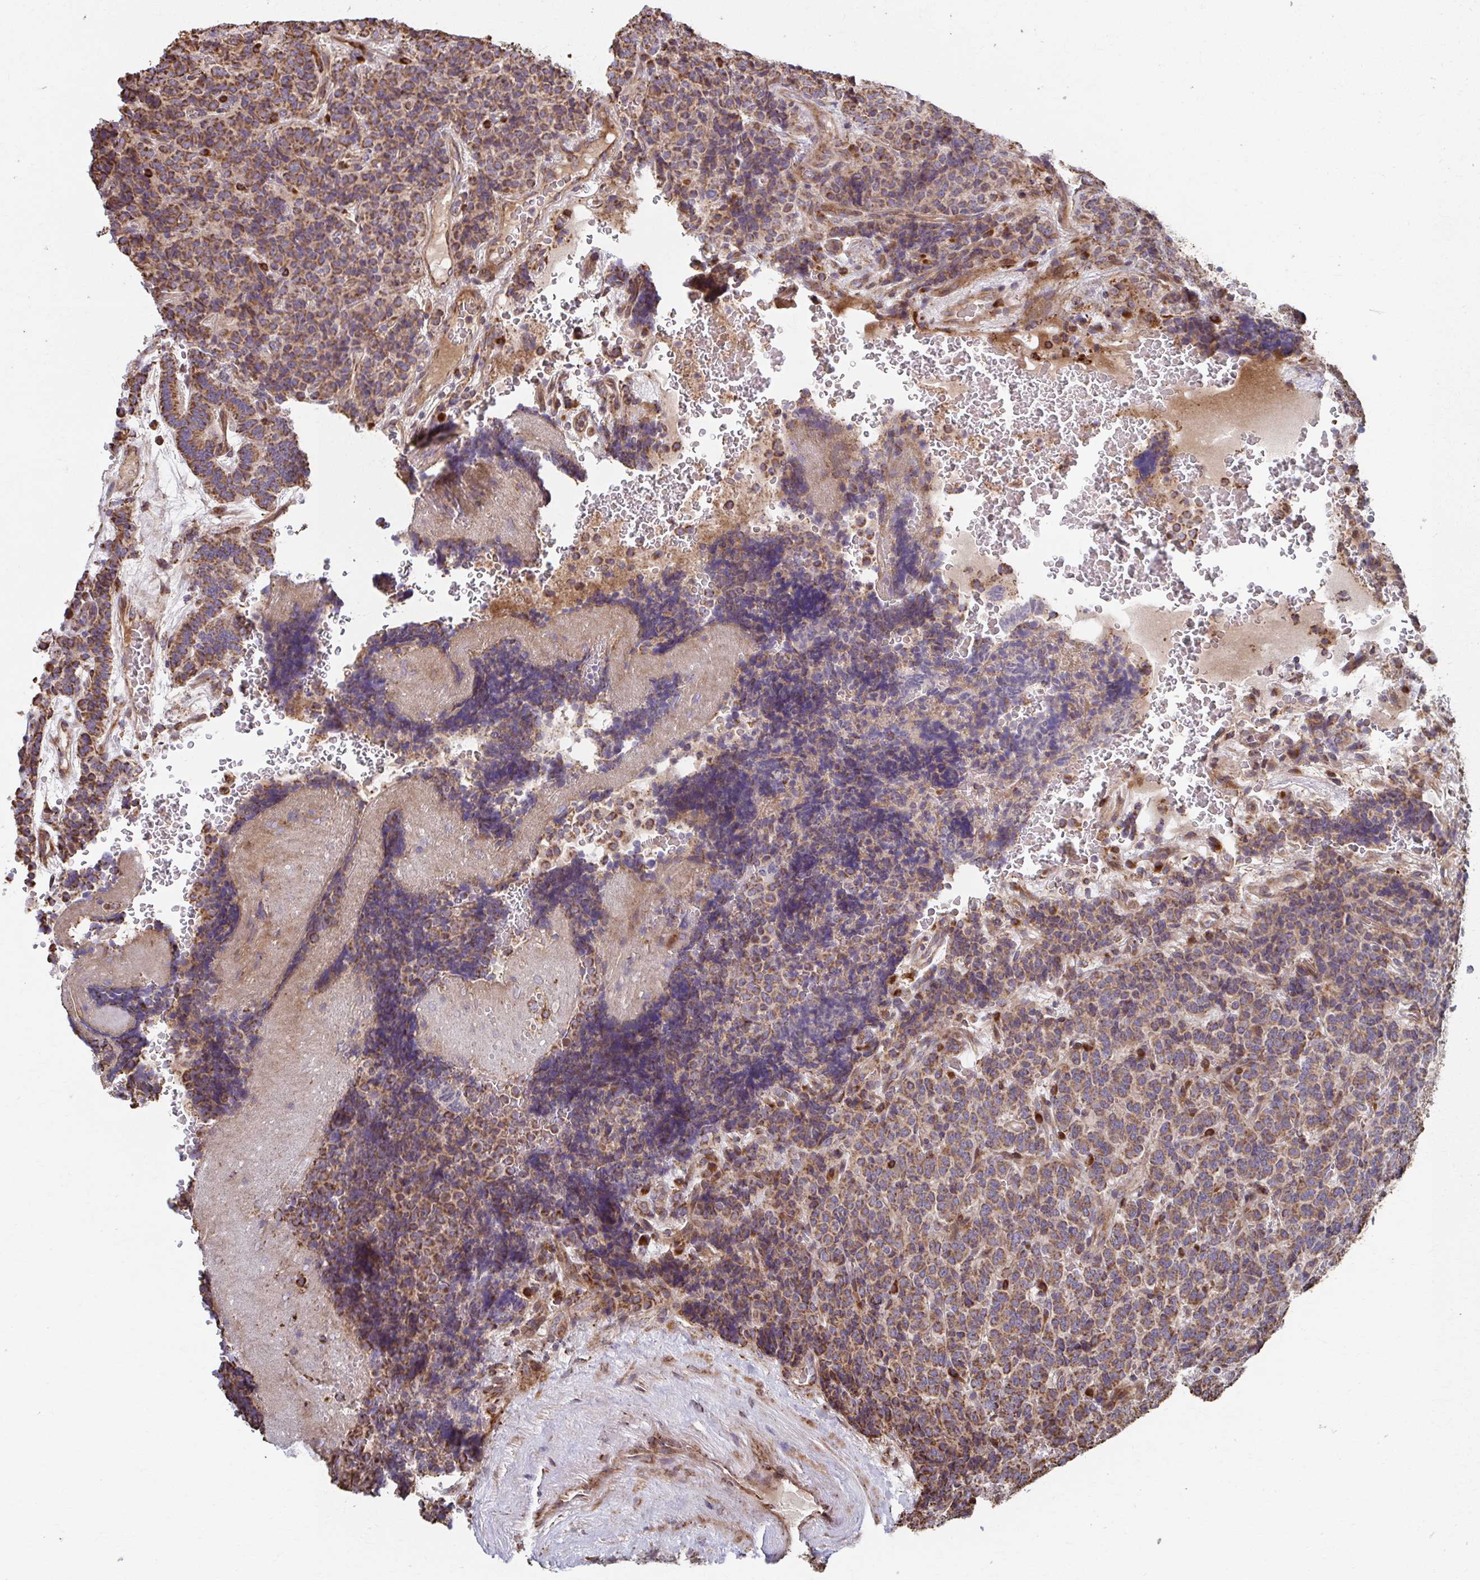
{"staining": {"intensity": "moderate", "quantity": ">75%", "location": "cytoplasmic/membranous"}, "tissue": "carcinoid", "cell_type": "Tumor cells", "image_type": "cancer", "snomed": [{"axis": "morphology", "description": "Carcinoid, malignant, NOS"}, {"axis": "topography", "description": "Pancreas"}], "caption": "Malignant carcinoid stained with a brown dye displays moderate cytoplasmic/membranous positive positivity in approximately >75% of tumor cells.", "gene": "SAT1", "patient": {"sex": "male", "age": 36}}